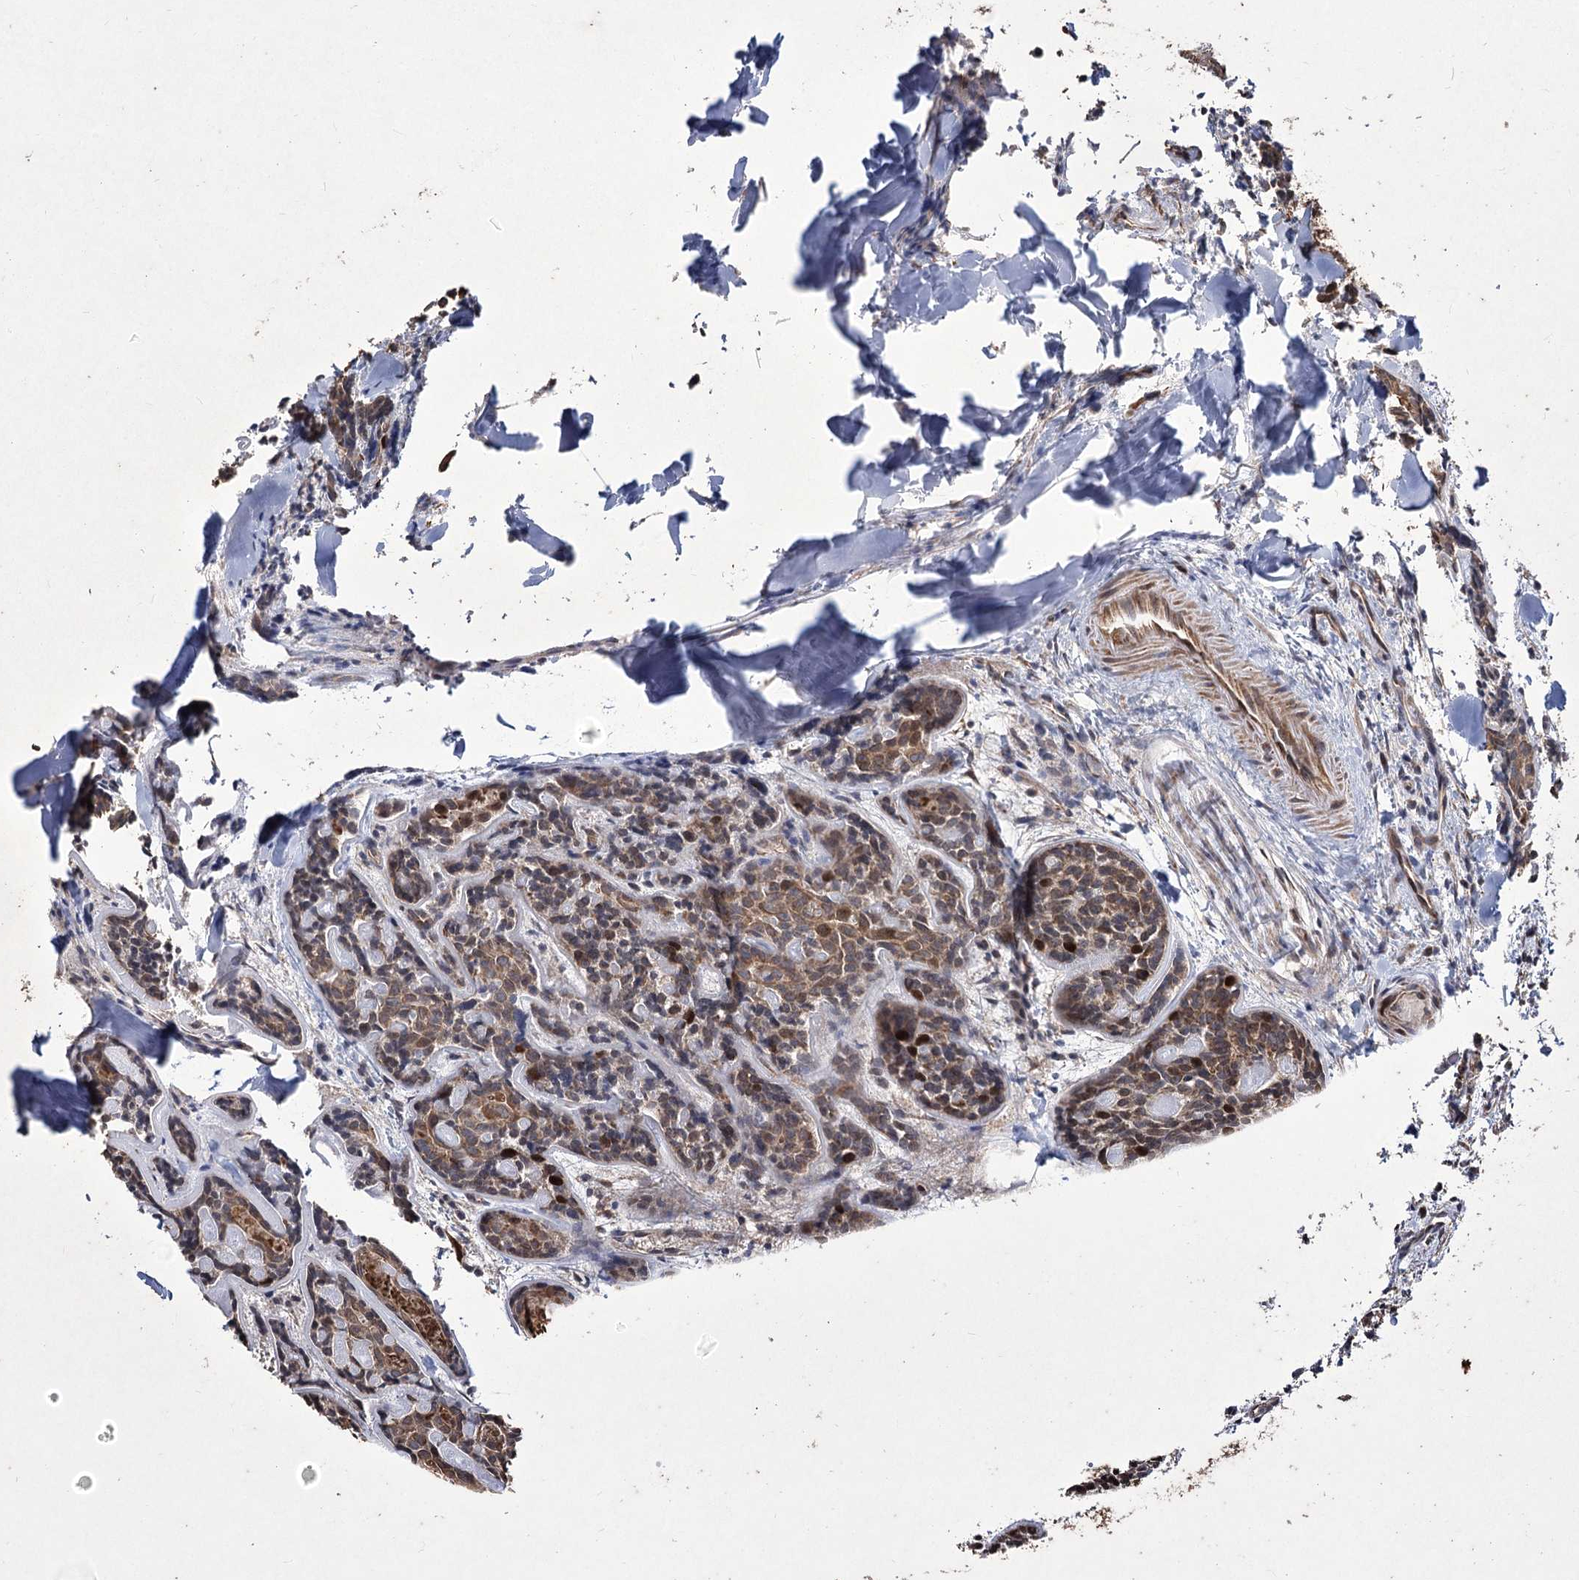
{"staining": {"intensity": "moderate", "quantity": "25%-75%", "location": "cytoplasmic/membranous,nuclear"}, "tissue": "head and neck cancer", "cell_type": "Tumor cells", "image_type": "cancer", "snomed": [{"axis": "morphology", "description": "Adenocarcinoma, NOS"}, {"axis": "topography", "description": "Salivary gland"}, {"axis": "topography", "description": "Head-Neck"}], "caption": "IHC histopathology image of head and neck cancer stained for a protein (brown), which shows medium levels of moderate cytoplasmic/membranous and nuclear expression in approximately 25%-75% of tumor cells.", "gene": "PRC1", "patient": {"sex": "female", "age": 63}}